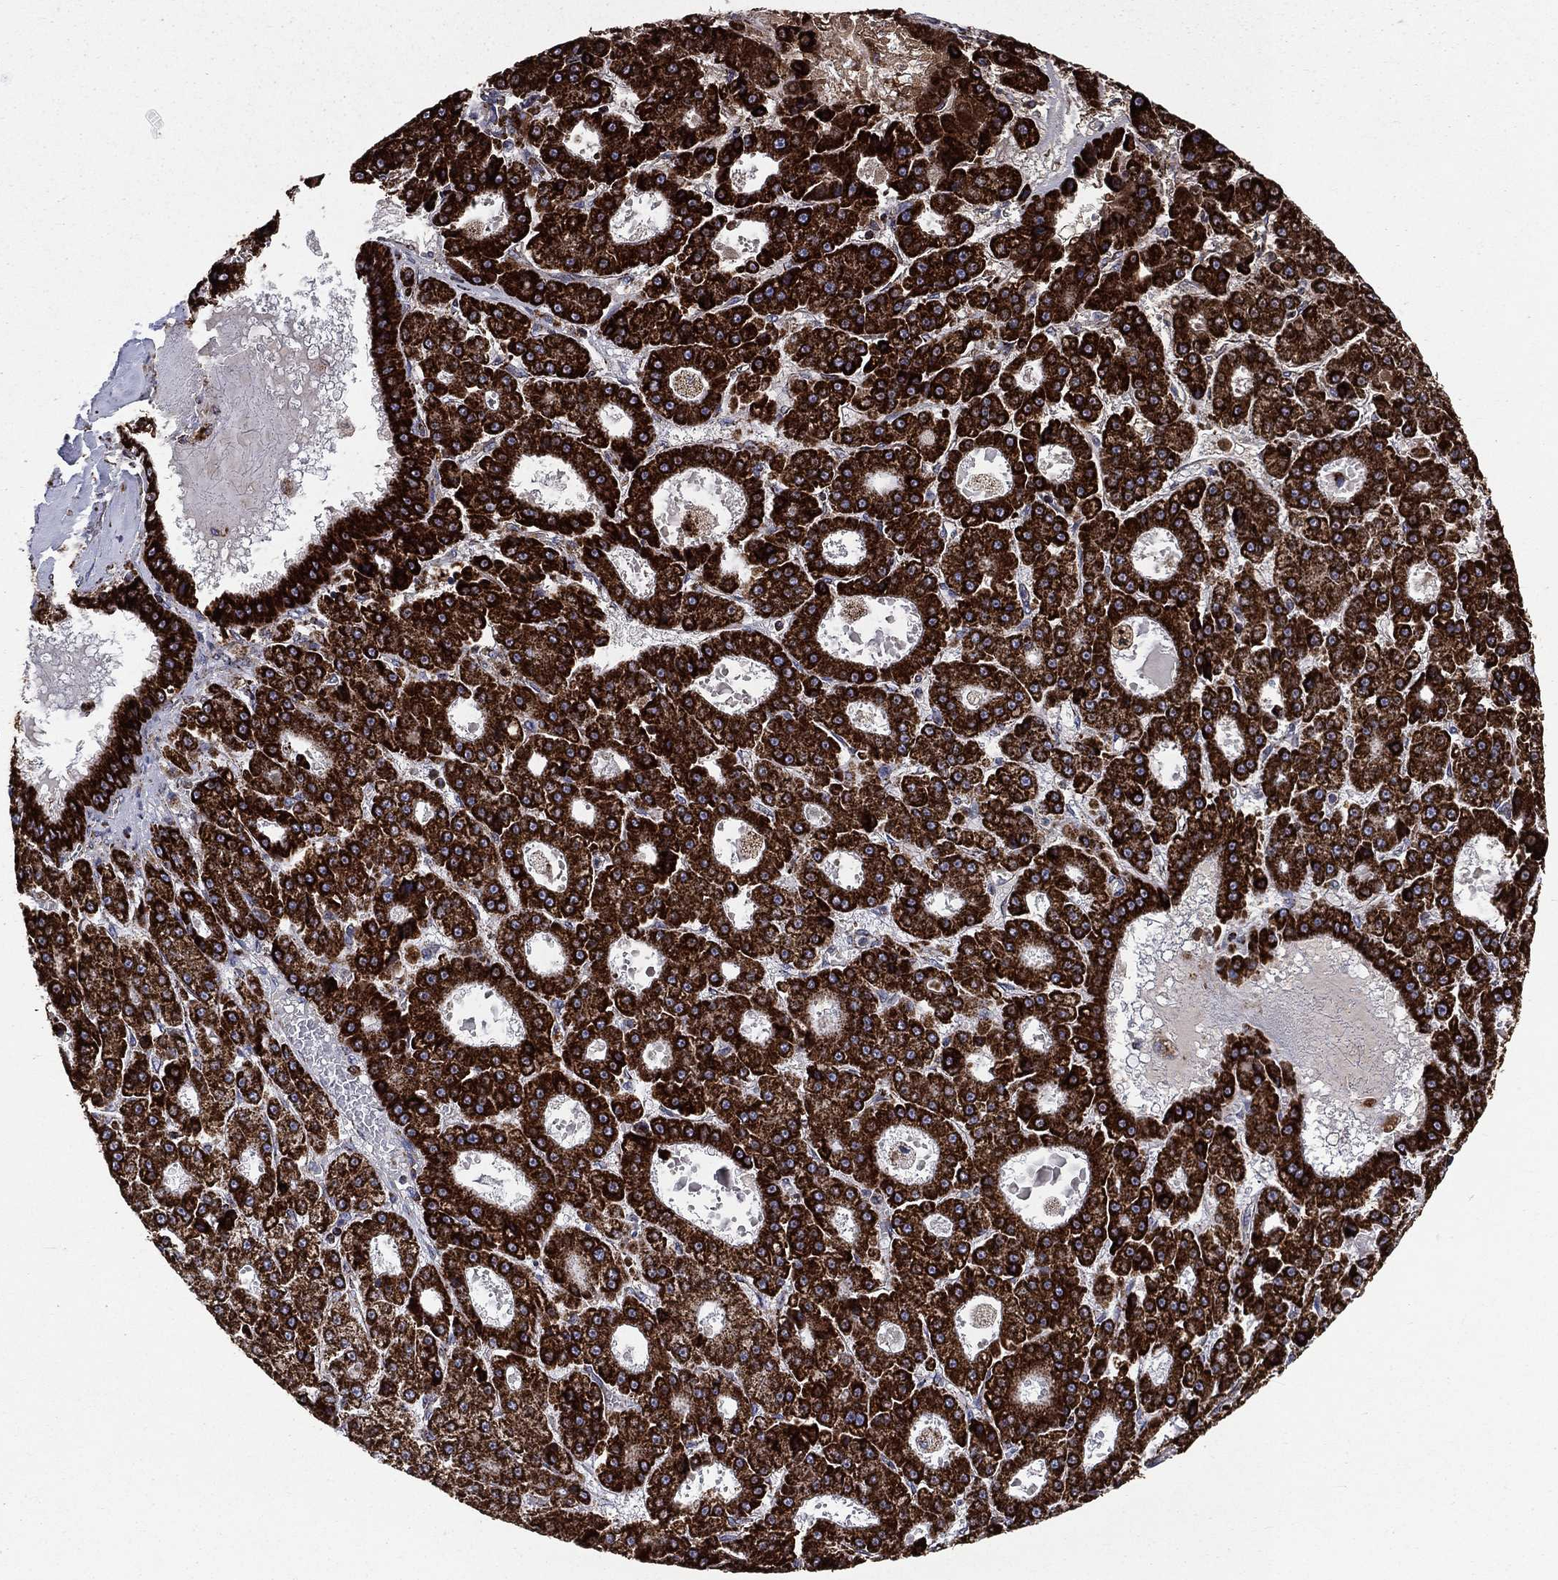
{"staining": {"intensity": "strong", "quantity": ">75%", "location": "cytoplasmic/membranous"}, "tissue": "liver cancer", "cell_type": "Tumor cells", "image_type": "cancer", "snomed": [{"axis": "morphology", "description": "Carcinoma, Hepatocellular, NOS"}, {"axis": "topography", "description": "Liver"}], "caption": "Strong cytoplasmic/membranous positivity is appreciated in approximately >75% of tumor cells in hepatocellular carcinoma (liver). (DAB IHC, brown staining for protein, blue staining for nuclei).", "gene": "GOT2", "patient": {"sex": "male", "age": 70}}